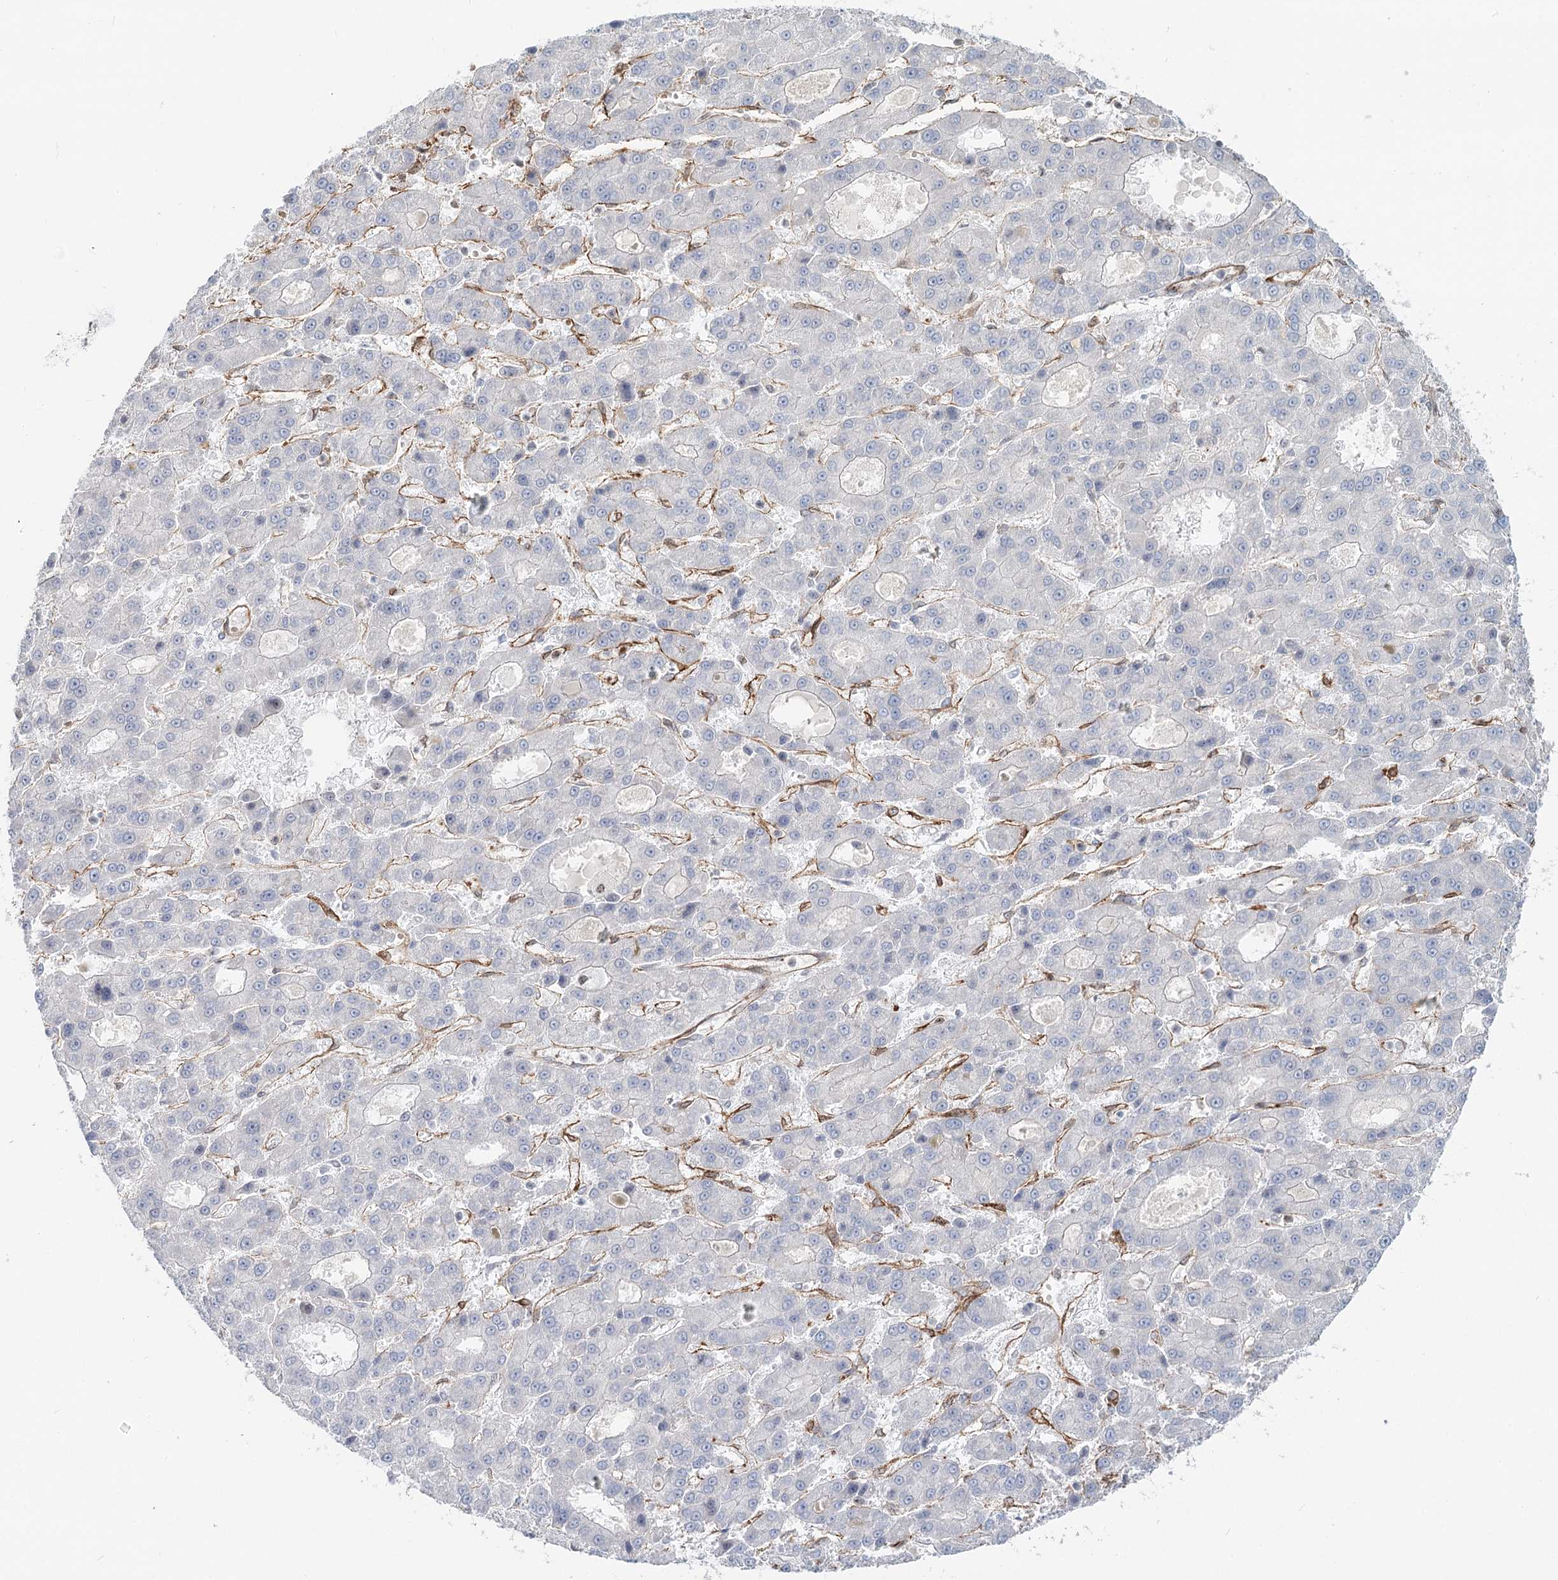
{"staining": {"intensity": "weak", "quantity": "<25%", "location": "cytoplasmic/membranous"}, "tissue": "liver cancer", "cell_type": "Tumor cells", "image_type": "cancer", "snomed": [{"axis": "morphology", "description": "Carcinoma, Hepatocellular, NOS"}, {"axis": "topography", "description": "Liver"}], "caption": "Liver cancer (hepatocellular carcinoma) was stained to show a protein in brown. There is no significant positivity in tumor cells.", "gene": "ZFYVE28", "patient": {"sex": "male", "age": 70}}